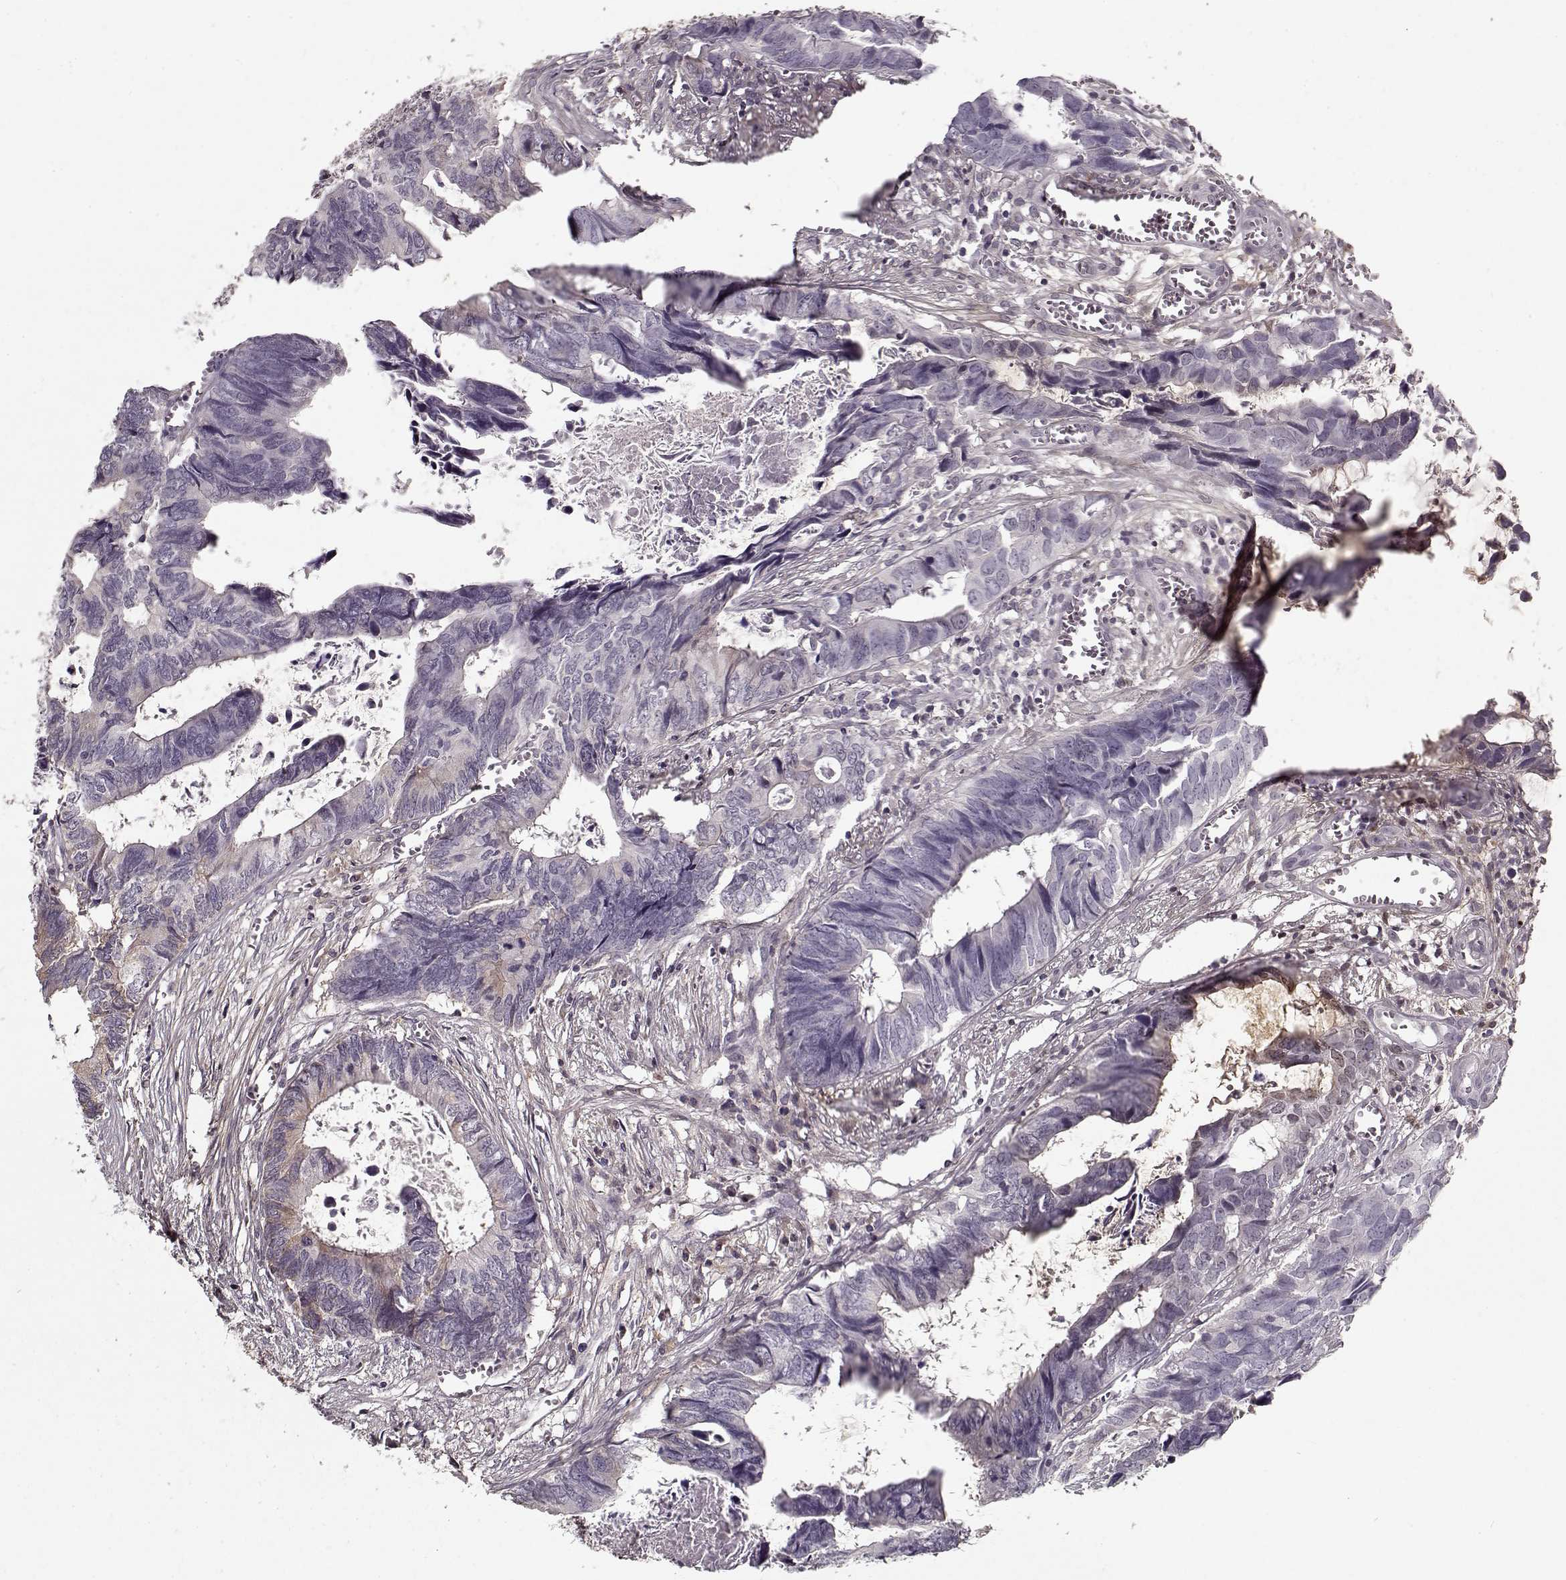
{"staining": {"intensity": "negative", "quantity": "none", "location": "none"}, "tissue": "colorectal cancer", "cell_type": "Tumor cells", "image_type": "cancer", "snomed": [{"axis": "morphology", "description": "Adenocarcinoma, NOS"}, {"axis": "topography", "description": "Colon"}], "caption": "DAB (3,3'-diaminobenzidine) immunohistochemical staining of human adenocarcinoma (colorectal) demonstrates no significant expression in tumor cells.", "gene": "LUM", "patient": {"sex": "female", "age": 82}}